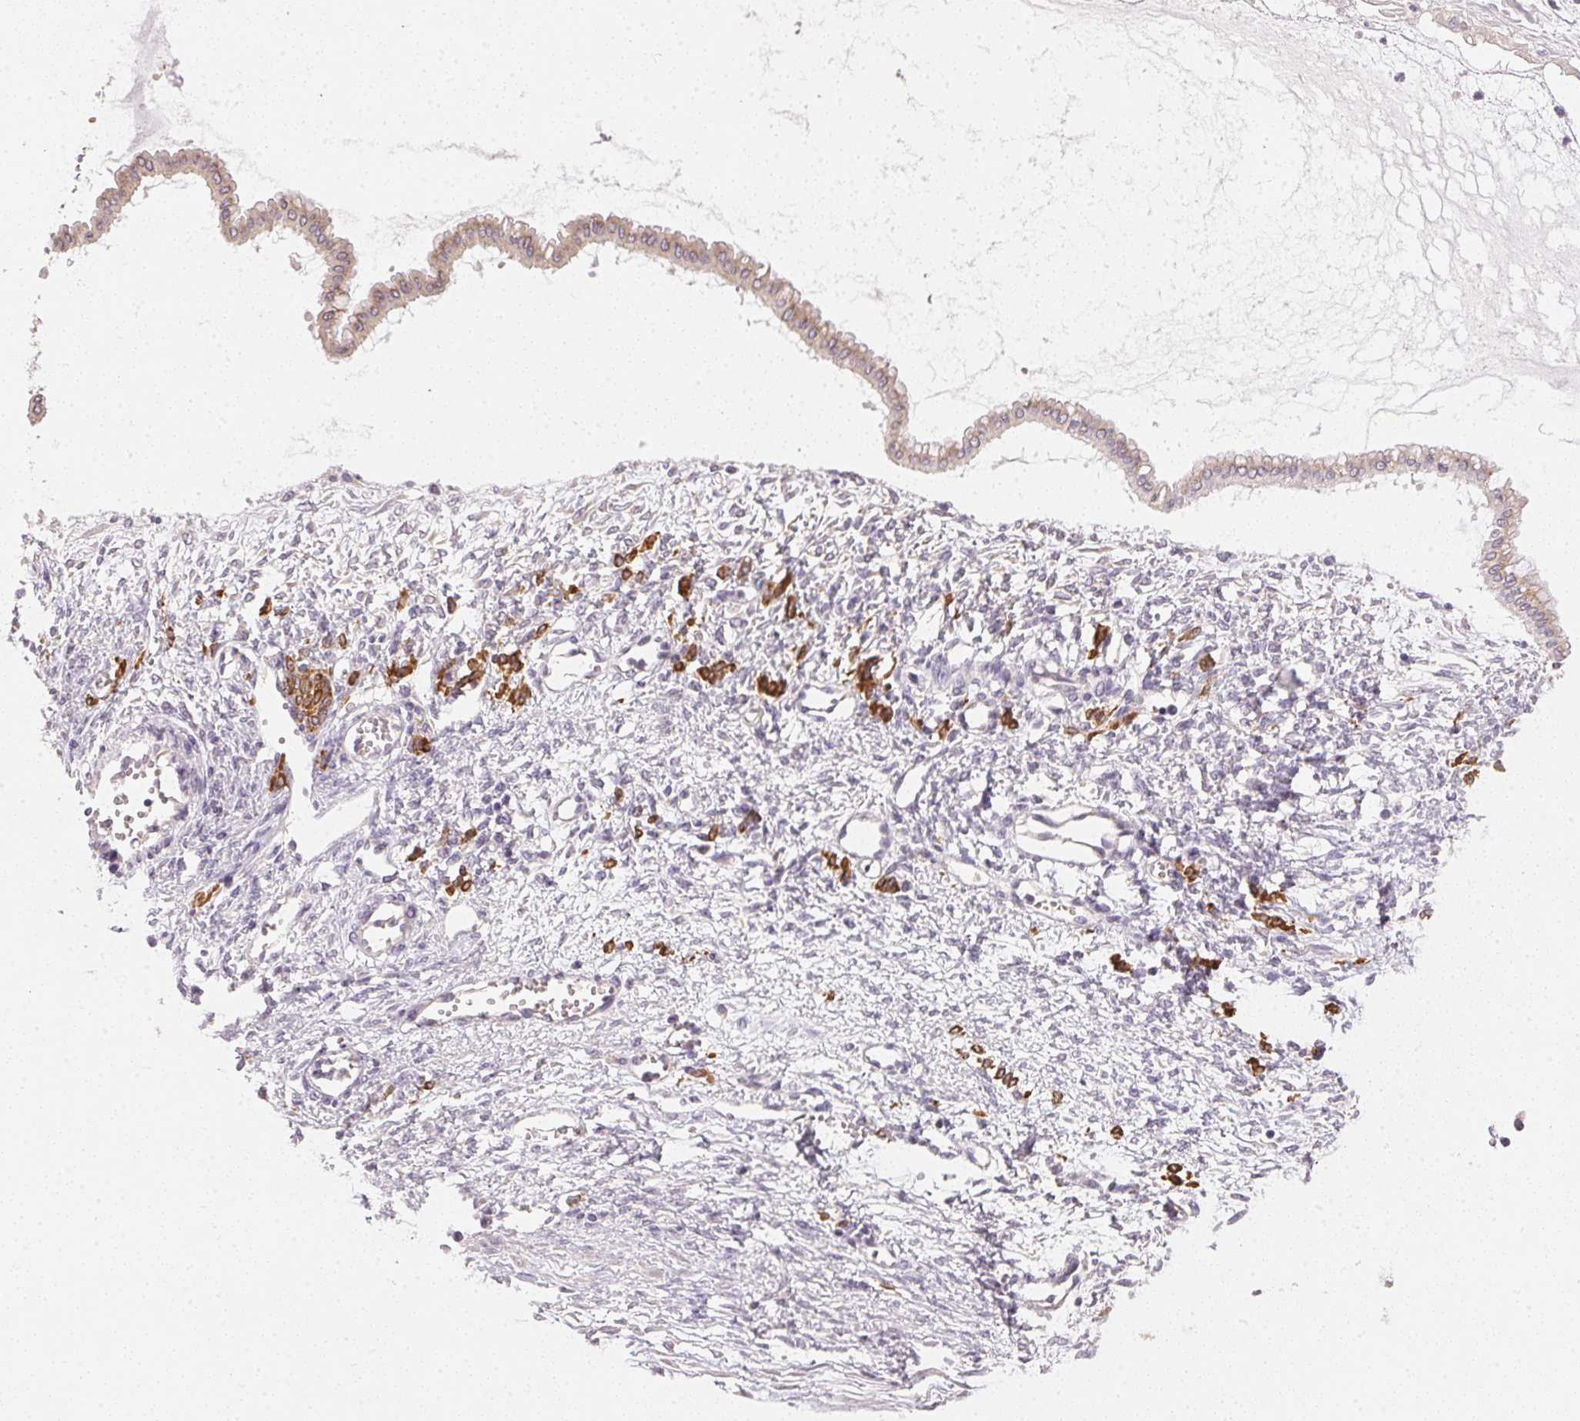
{"staining": {"intensity": "negative", "quantity": "none", "location": "none"}, "tissue": "ovarian cancer", "cell_type": "Tumor cells", "image_type": "cancer", "snomed": [{"axis": "morphology", "description": "Cystadenocarcinoma, mucinous, NOS"}, {"axis": "topography", "description": "Ovary"}], "caption": "Tumor cells show no significant protein expression in ovarian cancer. (DAB (3,3'-diaminobenzidine) IHC visualized using brightfield microscopy, high magnification).", "gene": "DHCR24", "patient": {"sex": "female", "age": 73}}